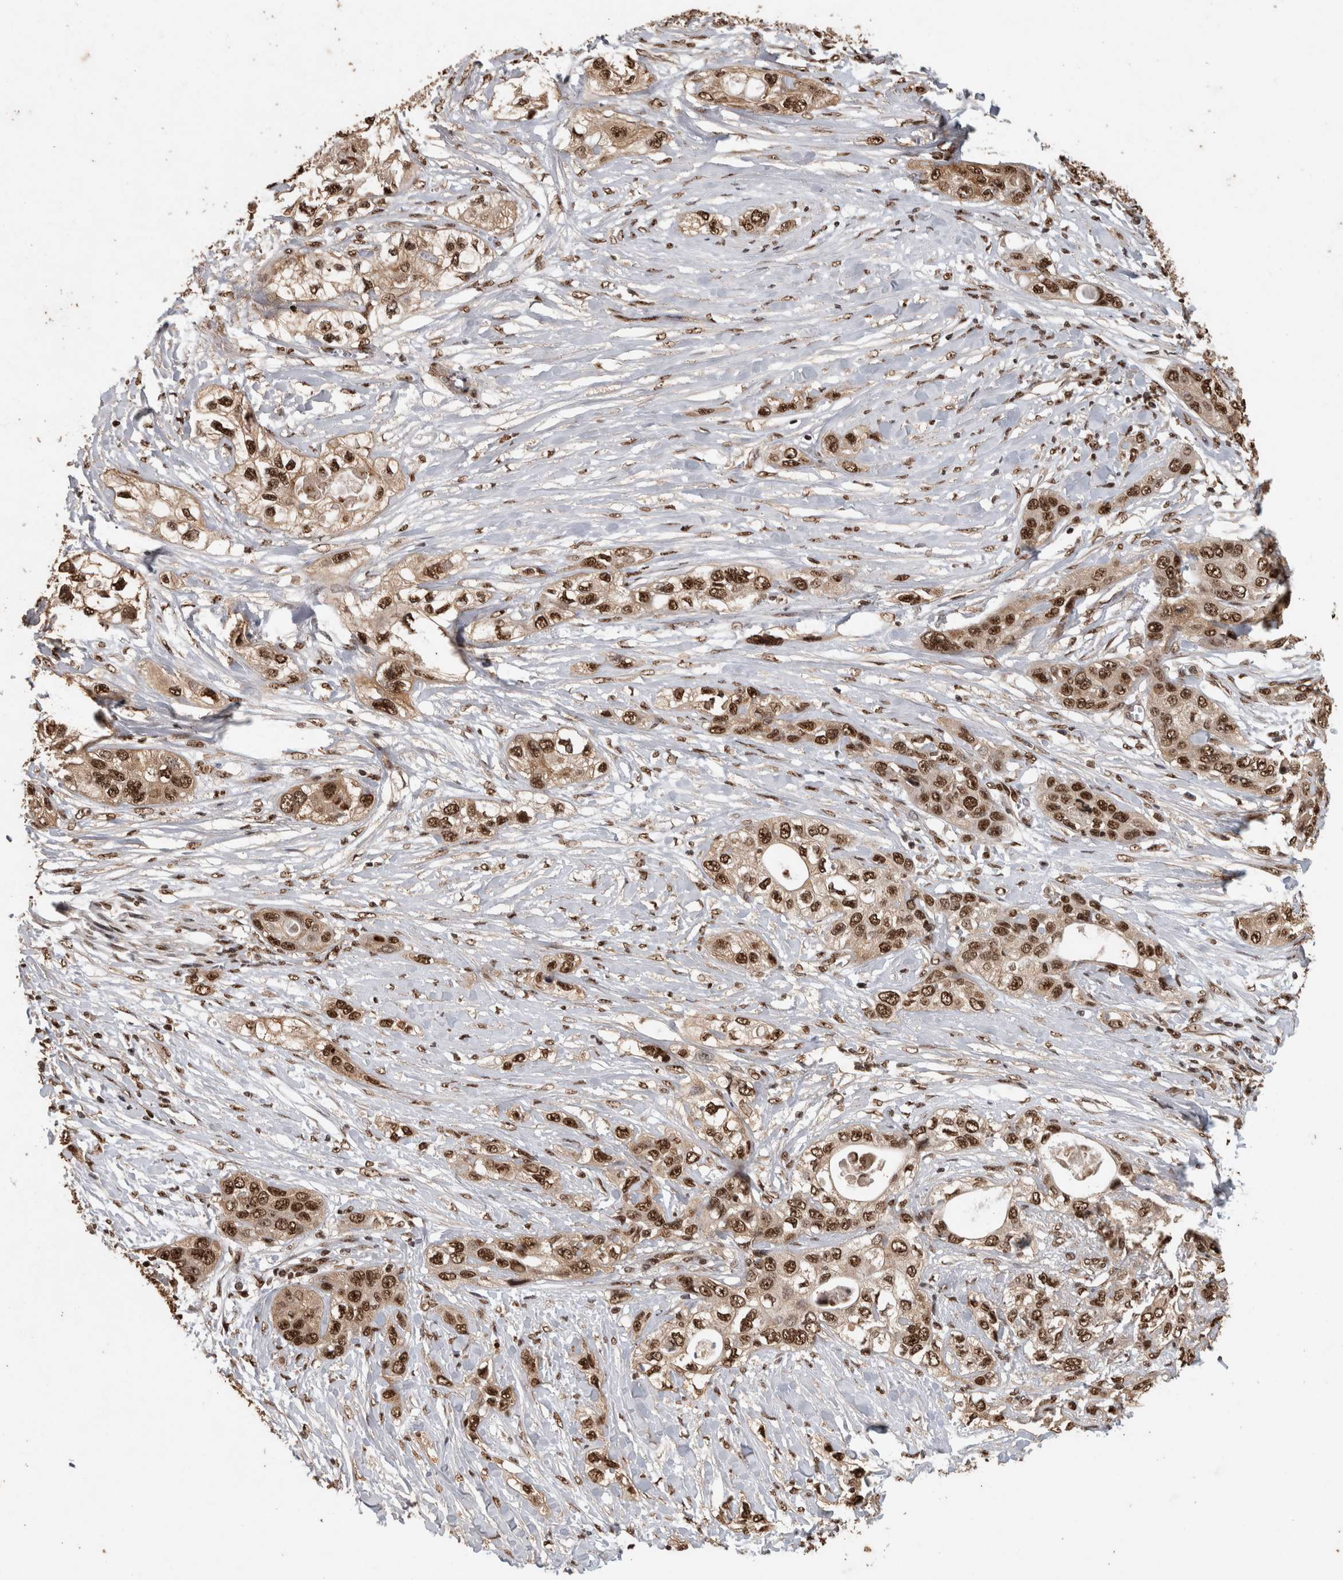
{"staining": {"intensity": "strong", "quantity": ">75%", "location": "nuclear"}, "tissue": "pancreatic cancer", "cell_type": "Tumor cells", "image_type": "cancer", "snomed": [{"axis": "morphology", "description": "Adenocarcinoma, NOS"}, {"axis": "topography", "description": "Pancreas"}], "caption": "Immunohistochemical staining of pancreatic adenocarcinoma displays strong nuclear protein expression in about >75% of tumor cells. (brown staining indicates protein expression, while blue staining denotes nuclei).", "gene": "RAD50", "patient": {"sex": "female", "age": 70}}